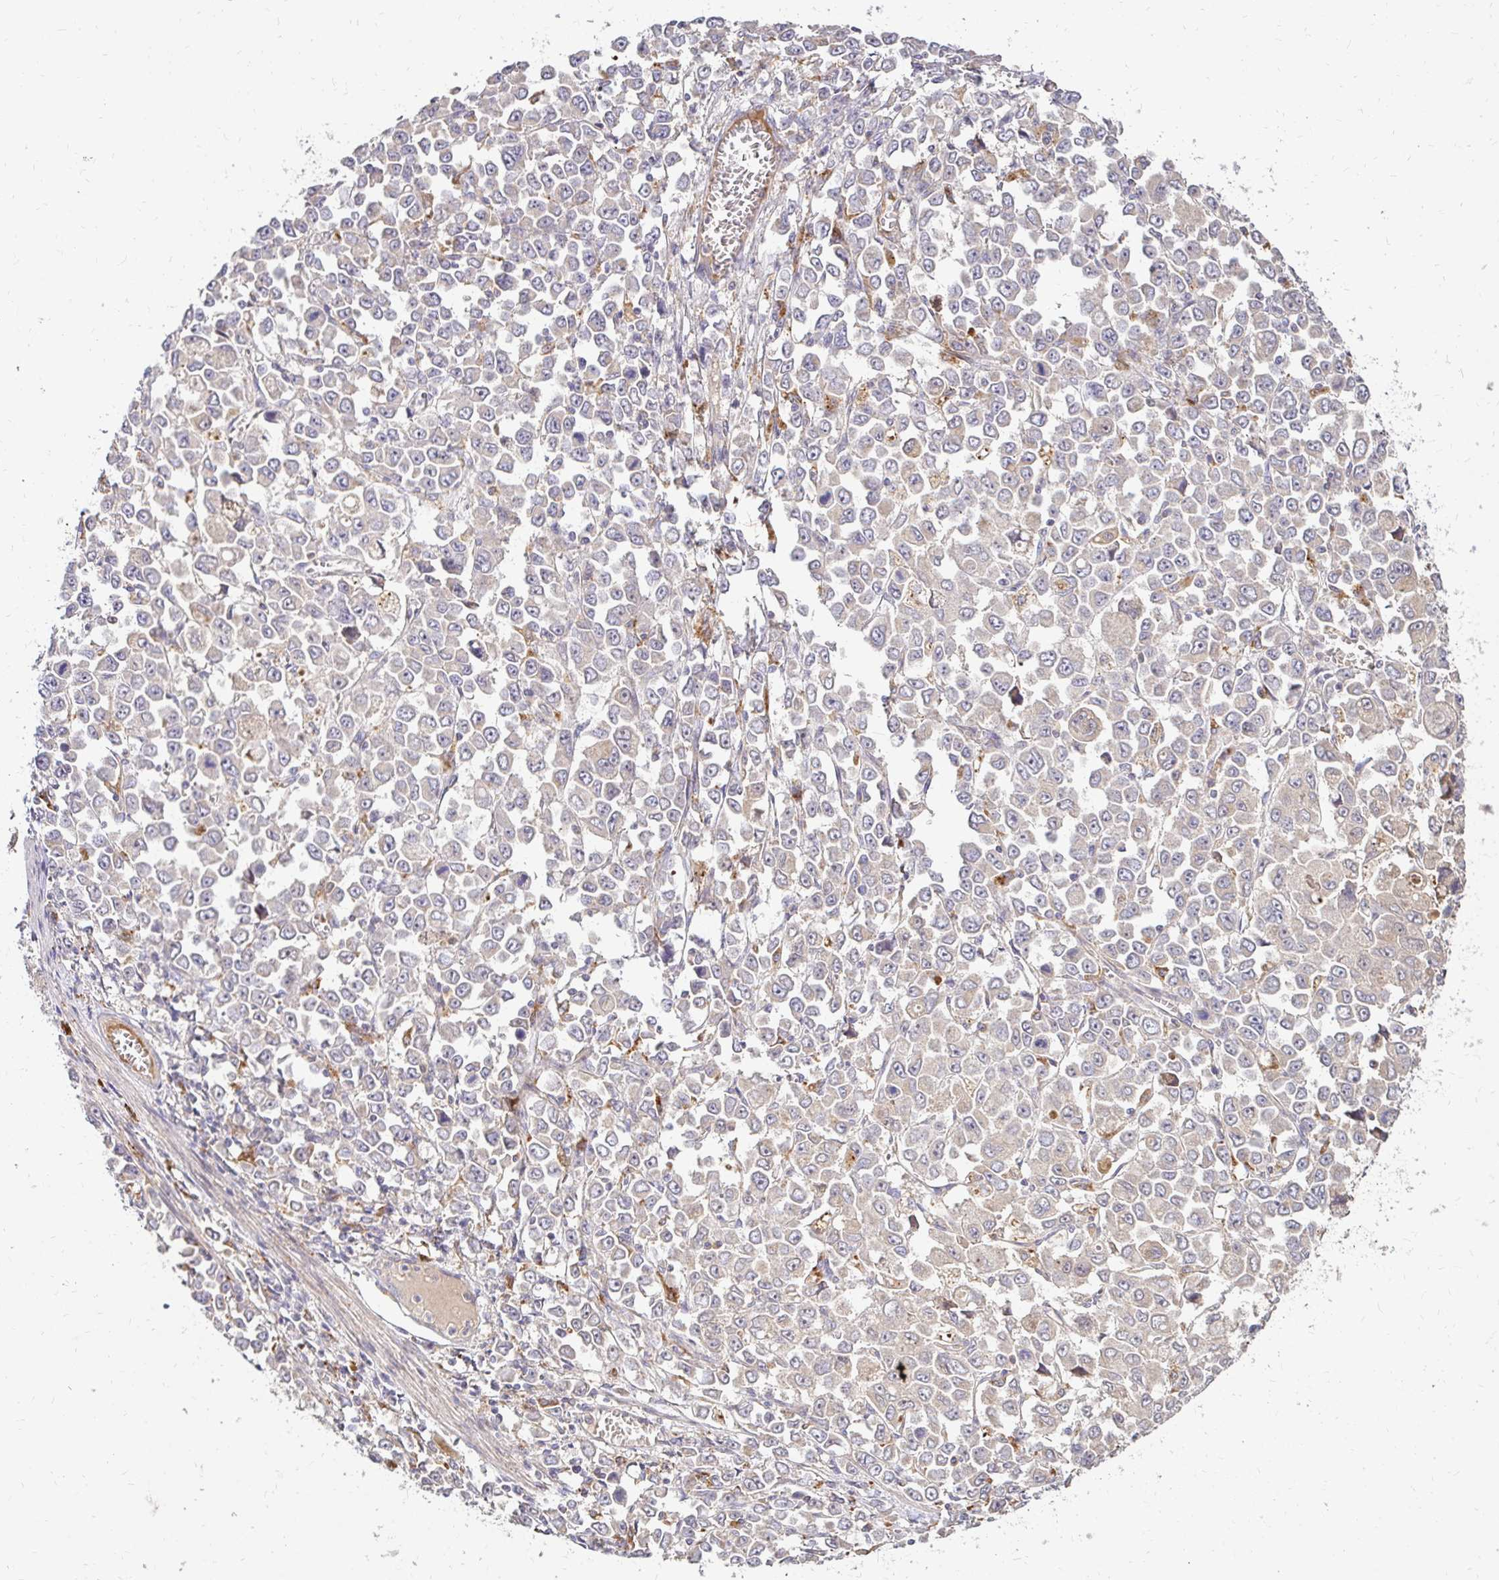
{"staining": {"intensity": "negative", "quantity": "none", "location": "none"}, "tissue": "stomach cancer", "cell_type": "Tumor cells", "image_type": "cancer", "snomed": [{"axis": "morphology", "description": "Adenocarcinoma, NOS"}, {"axis": "topography", "description": "Stomach, upper"}], "caption": "IHC image of neoplastic tissue: adenocarcinoma (stomach) stained with DAB displays no significant protein staining in tumor cells.", "gene": "IDUA", "patient": {"sex": "male", "age": 70}}